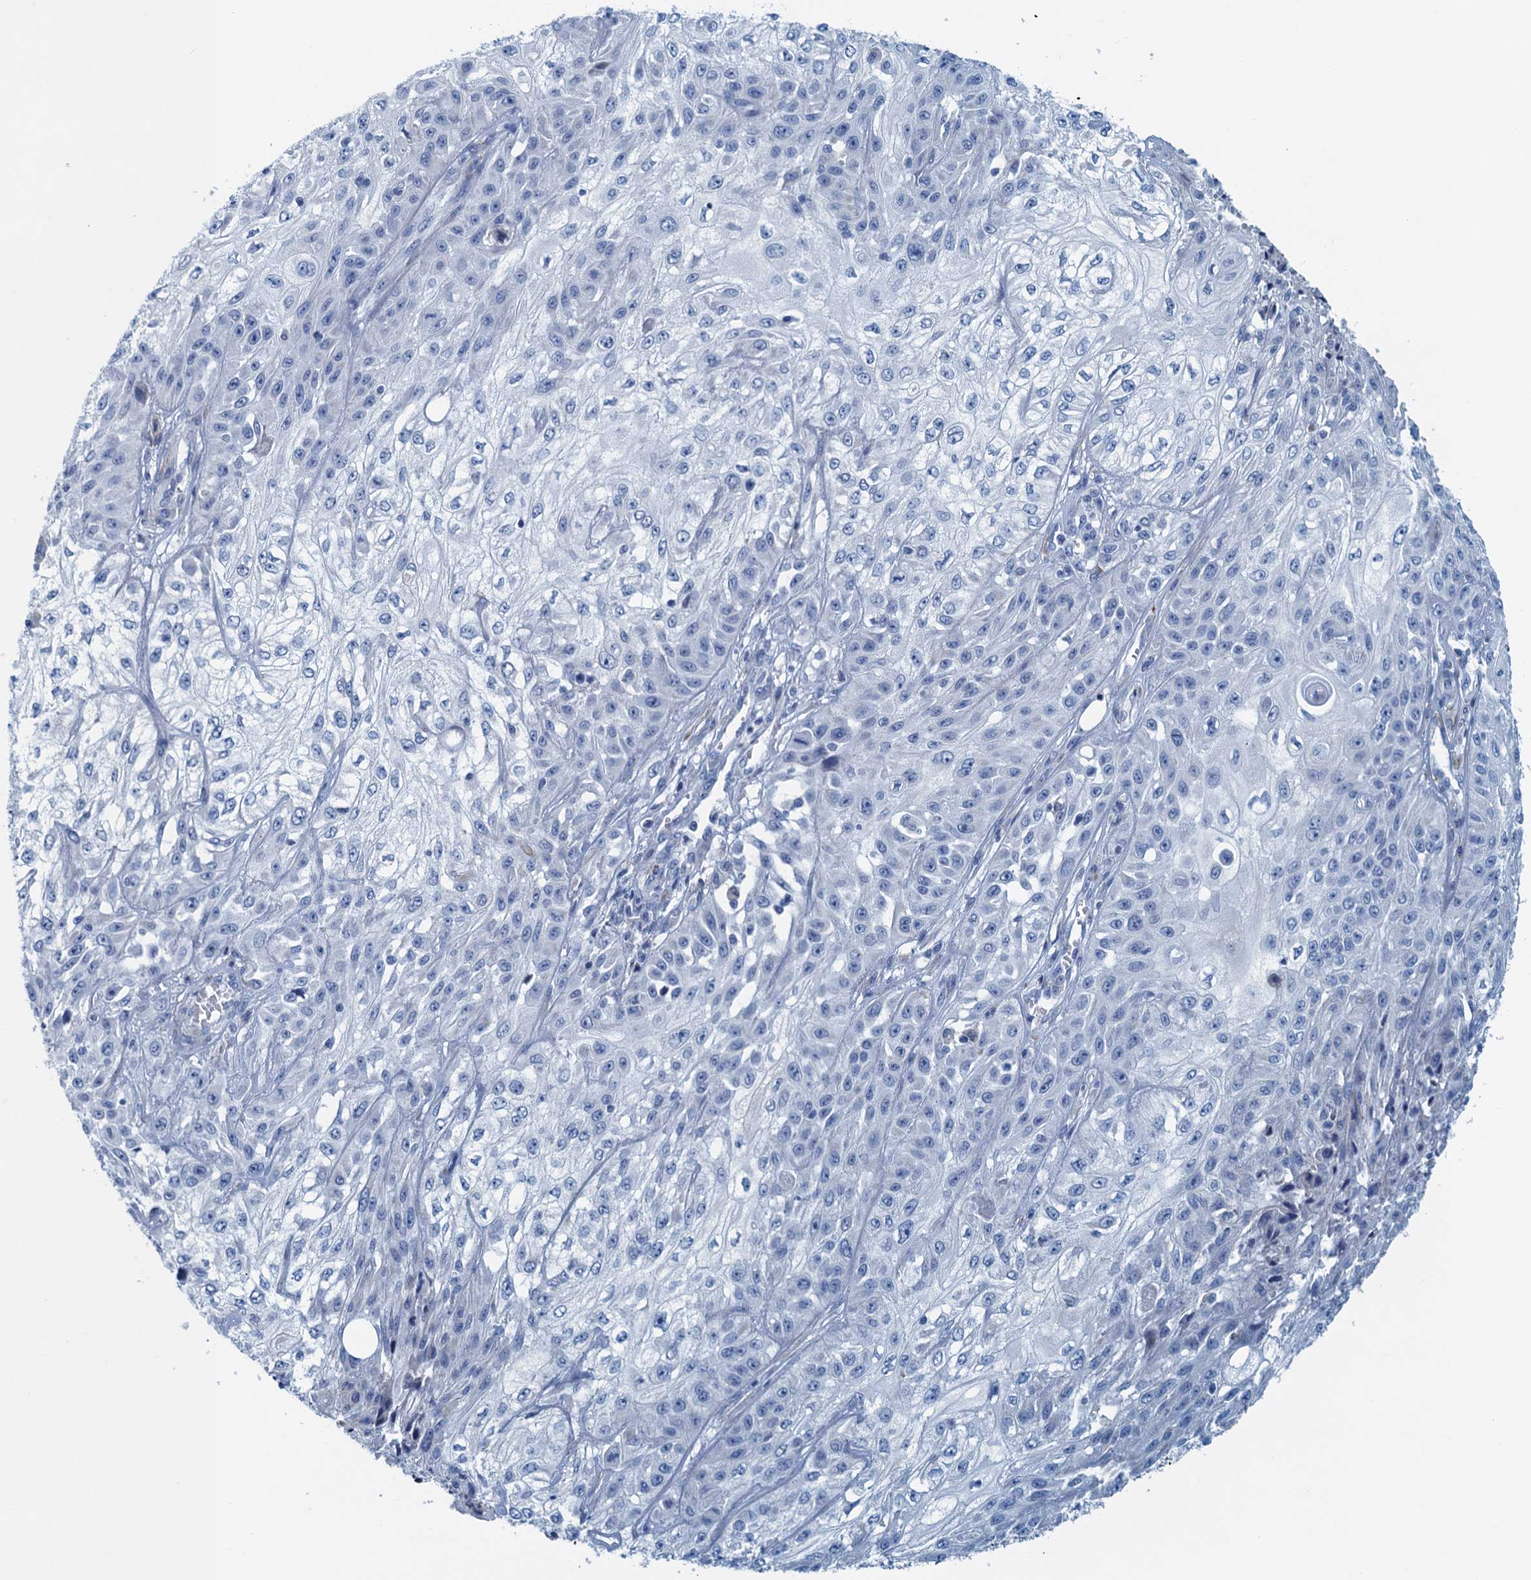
{"staining": {"intensity": "negative", "quantity": "none", "location": "none"}, "tissue": "skin cancer", "cell_type": "Tumor cells", "image_type": "cancer", "snomed": [{"axis": "morphology", "description": "Squamous cell carcinoma, NOS"}, {"axis": "morphology", "description": "Squamous cell carcinoma, metastatic, NOS"}, {"axis": "topography", "description": "Skin"}, {"axis": "topography", "description": "Lymph node"}], "caption": "Tumor cells are negative for brown protein staining in skin squamous cell carcinoma. (DAB immunohistochemistry visualized using brightfield microscopy, high magnification).", "gene": "C10orf88", "patient": {"sex": "male", "age": 75}}